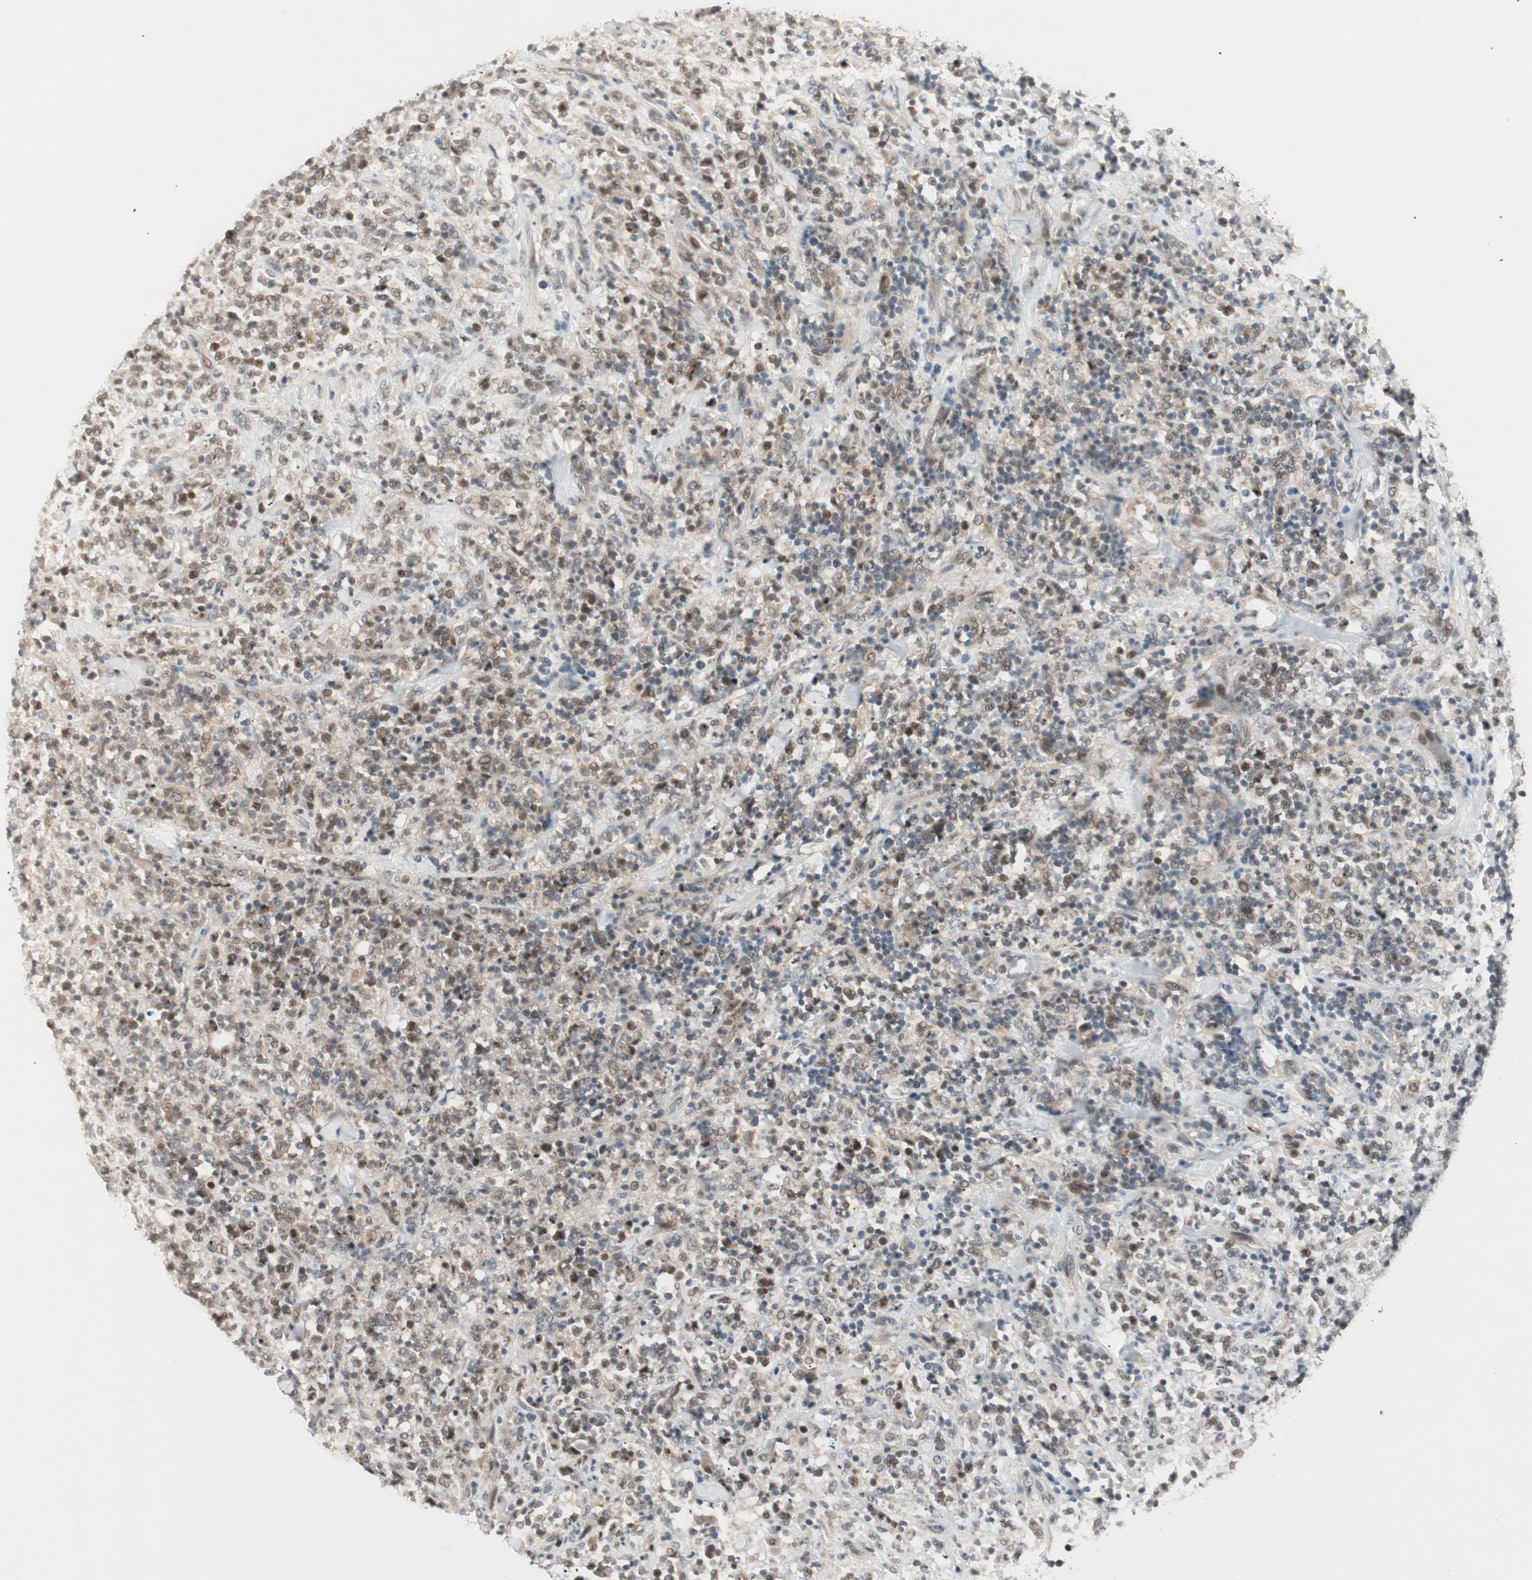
{"staining": {"intensity": "weak", "quantity": "<25%", "location": "cytoplasmic/membranous,nuclear"}, "tissue": "lymphoma", "cell_type": "Tumor cells", "image_type": "cancer", "snomed": [{"axis": "morphology", "description": "Malignant lymphoma, non-Hodgkin's type, High grade"}, {"axis": "topography", "description": "Soft tissue"}], "caption": "The IHC micrograph has no significant staining in tumor cells of lymphoma tissue. (DAB immunohistochemistry (IHC) visualized using brightfield microscopy, high magnification).", "gene": "ACSL5", "patient": {"sex": "male", "age": 18}}